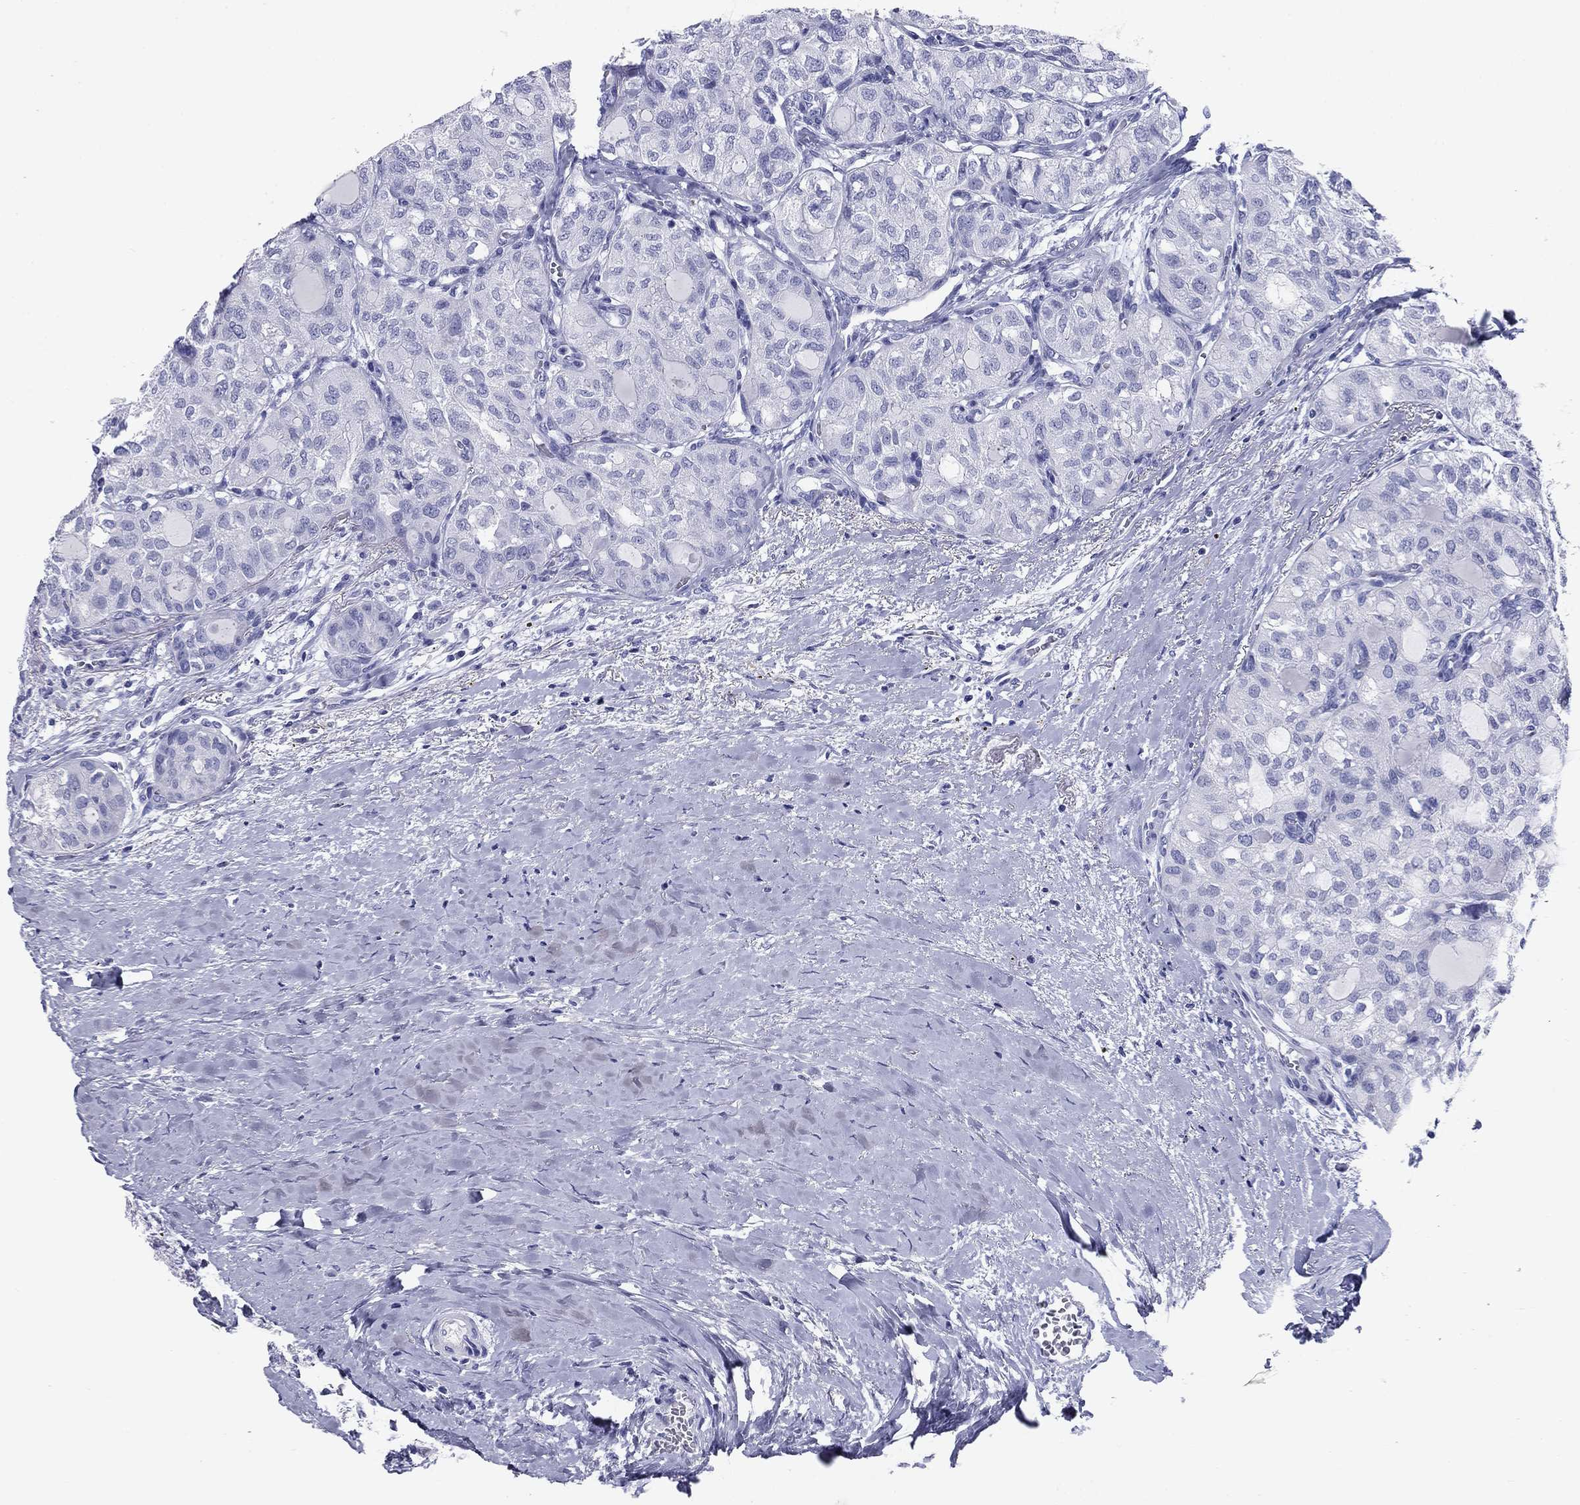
{"staining": {"intensity": "negative", "quantity": "none", "location": "none"}, "tissue": "thyroid cancer", "cell_type": "Tumor cells", "image_type": "cancer", "snomed": [{"axis": "morphology", "description": "Follicular adenoma carcinoma, NOS"}, {"axis": "topography", "description": "Thyroid gland"}], "caption": "A photomicrograph of follicular adenoma carcinoma (thyroid) stained for a protein exhibits no brown staining in tumor cells.", "gene": "NPPA", "patient": {"sex": "male", "age": 75}}